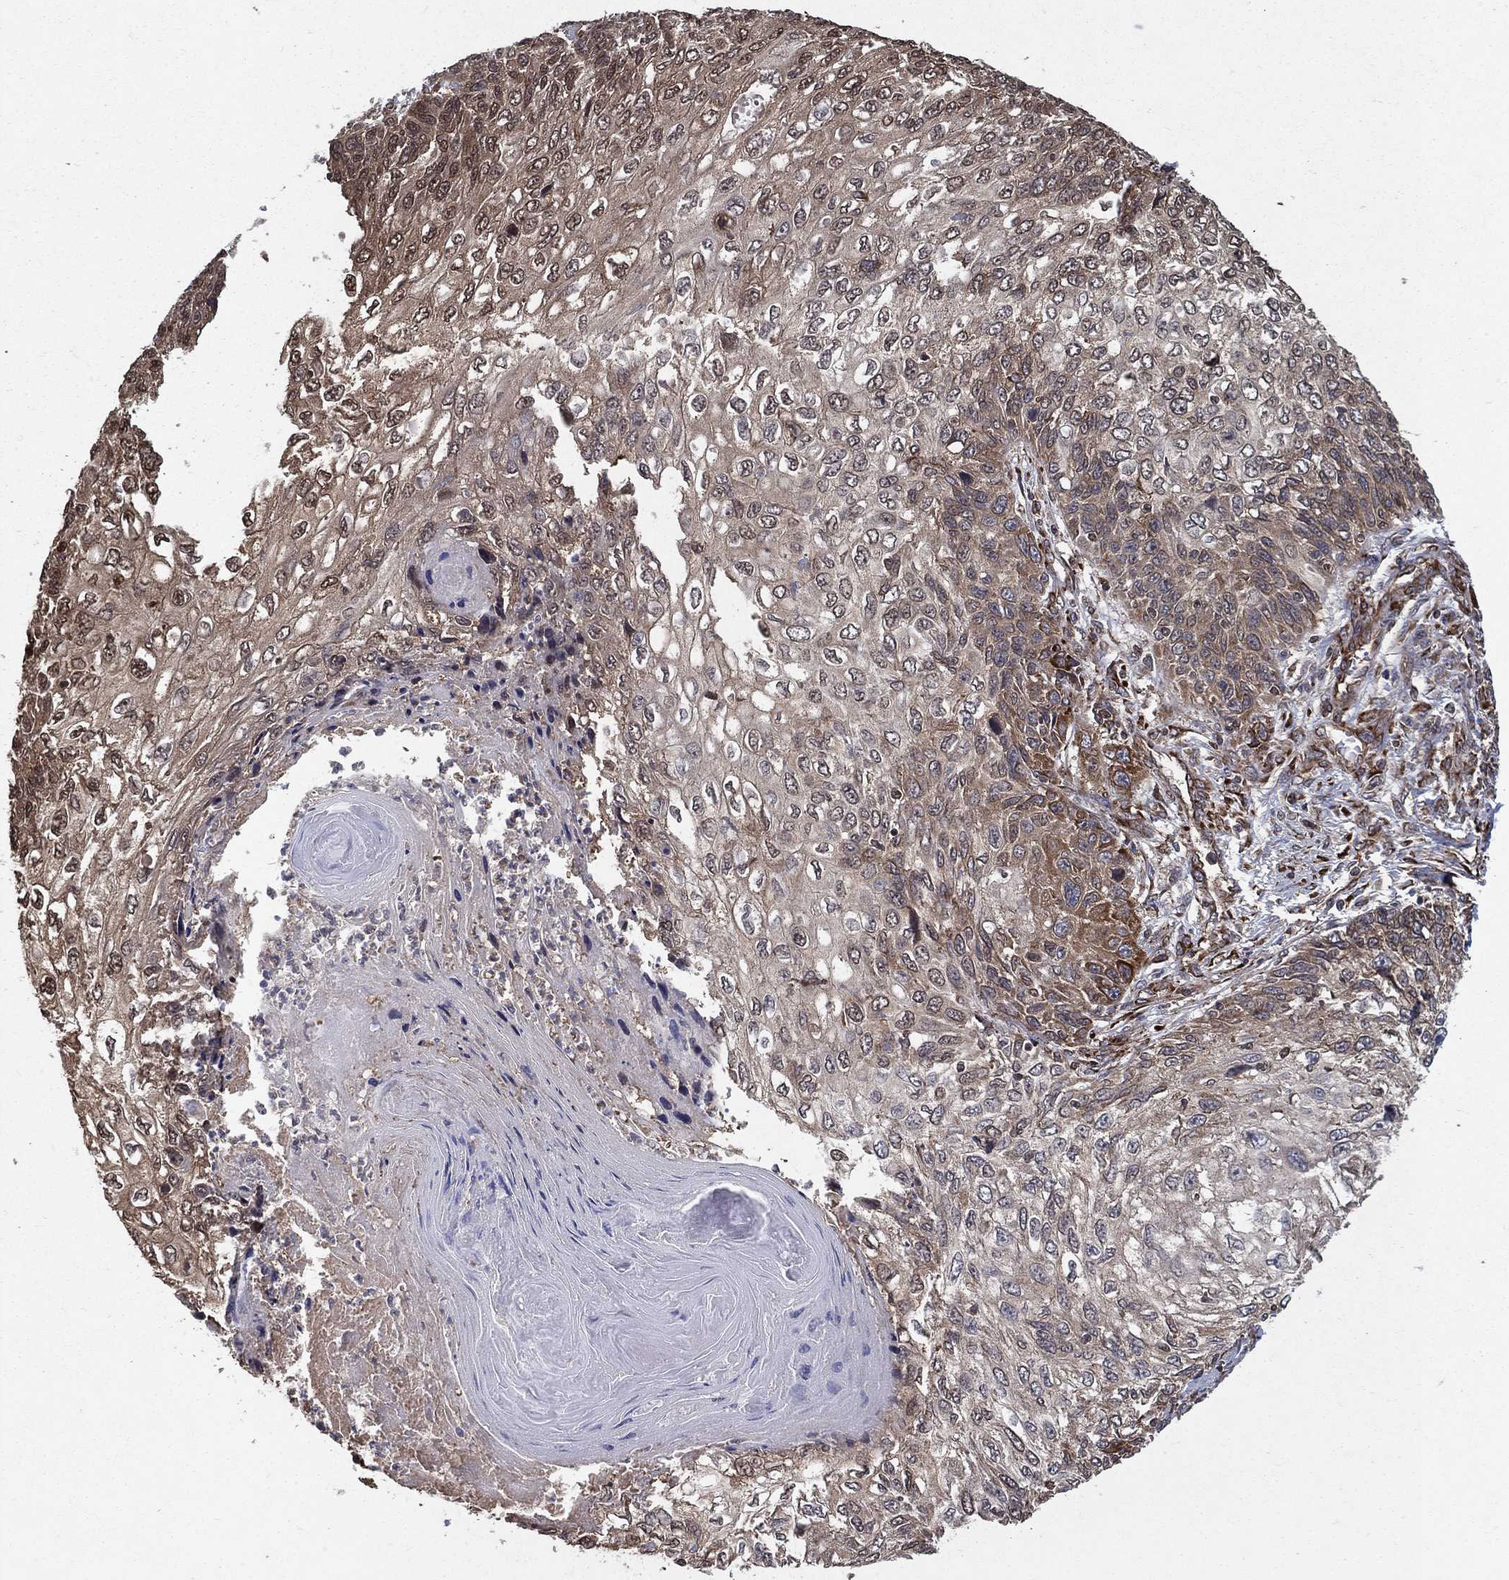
{"staining": {"intensity": "moderate", "quantity": "<25%", "location": "nuclear"}, "tissue": "skin cancer", "cell_type": "Tumor cells", "image_type": "cancer", "snomed": [{"axis": "morphology", "description": "Squamous cell carcinoma, NOS"}, {"axis": "topography", "description": "Skin"}], "caption": "Human skin cancer stained with a brown dye reveals moderate nuclear positive staining in about <25% of tumor cells.", "gene": "CERS2", "patient": {"sex": "male", "age": 92}}